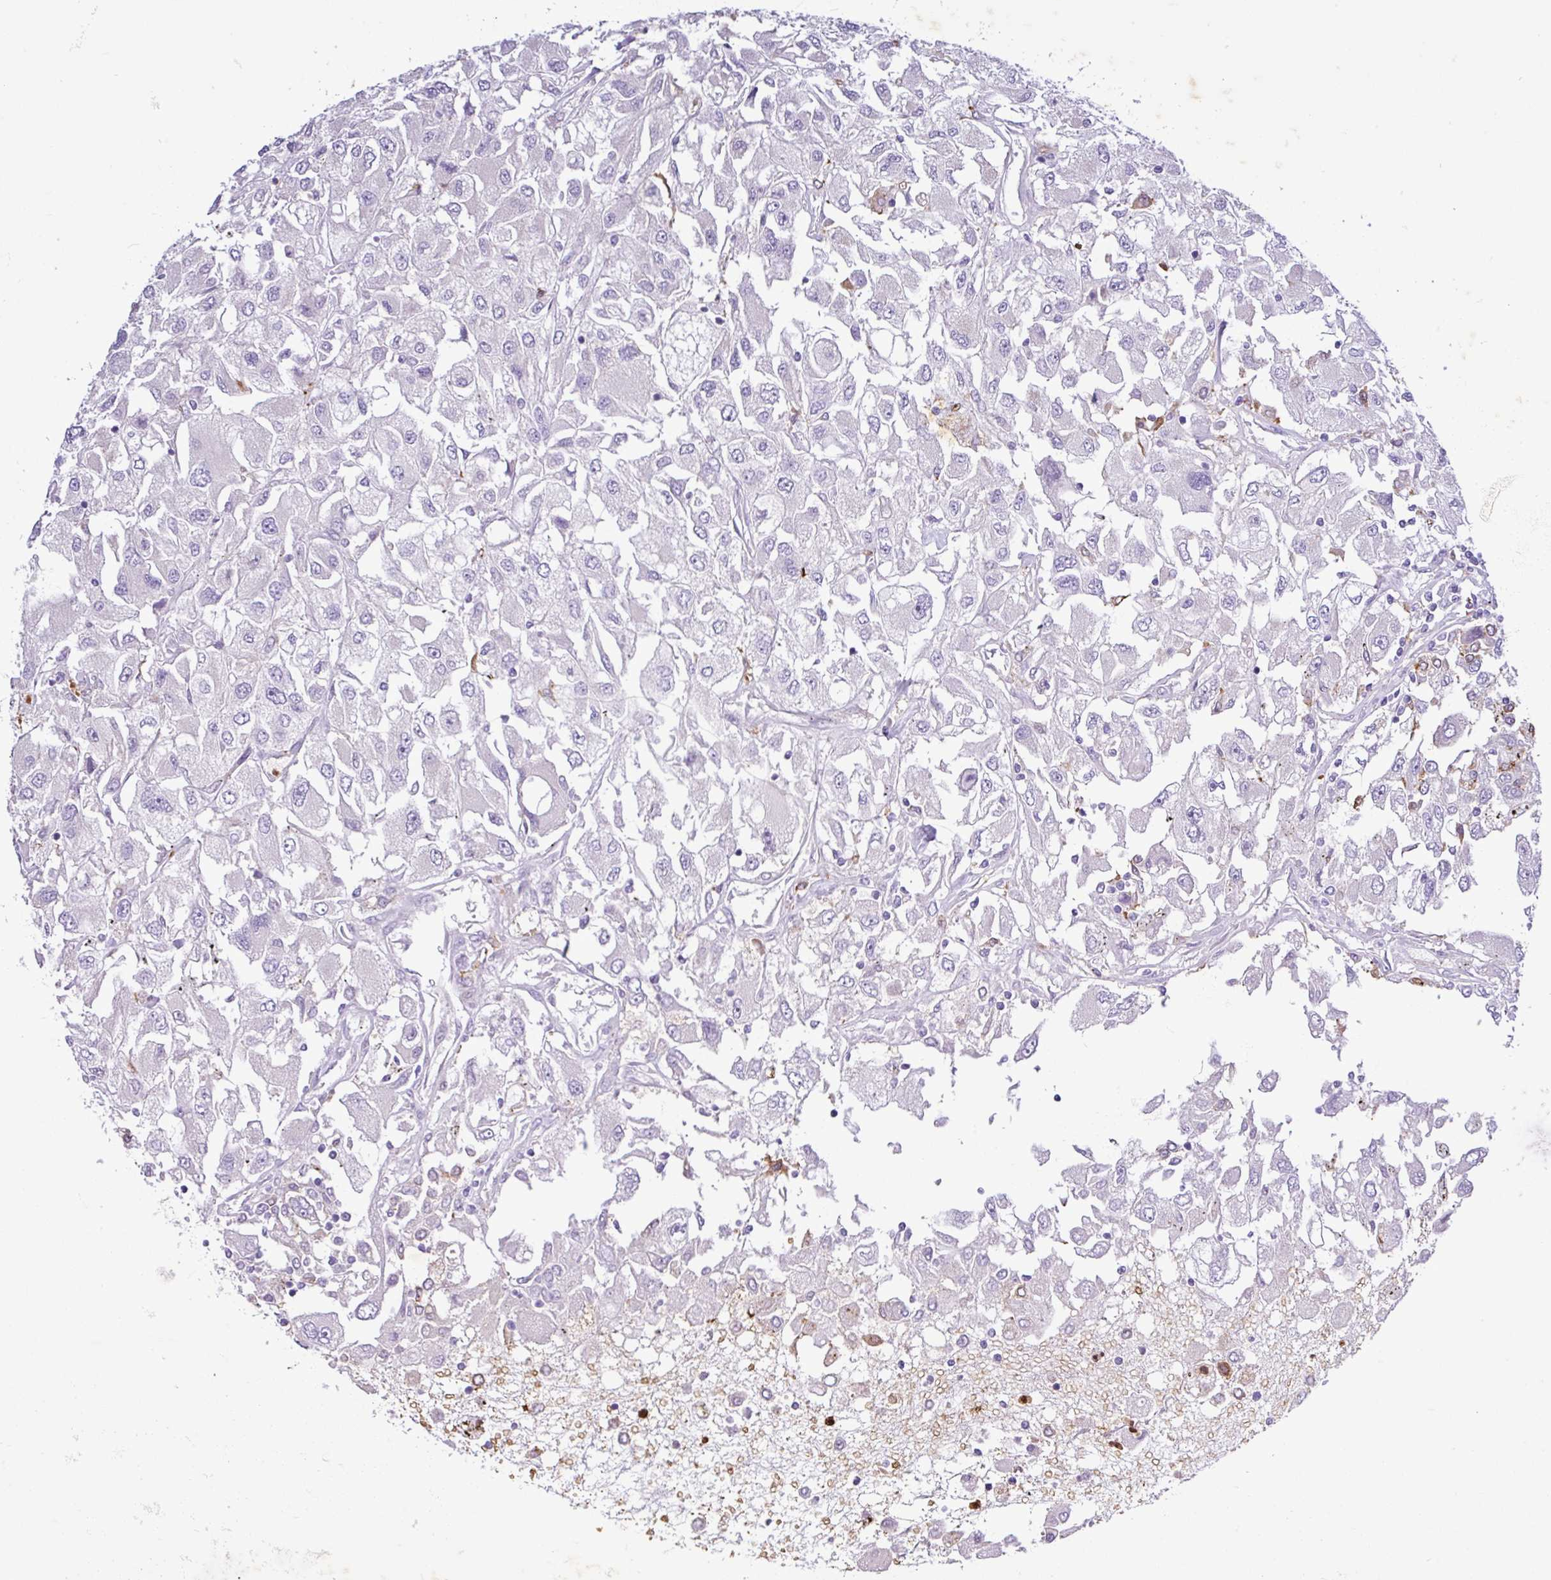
{"staining": {"intensity": "negative", "quantity": "none", "location": "none"}, "tissue": "renal cancer", "cell_type": "Tumor cells", "image_type": "cancer", "snomed": [{"axis": "morphology", "description": "Adenocarcinoma, NOS"}, {"axis": "topography", "description": "Kidney"}], "caption": "Protein analysis of renal adenocarcinoma displays no significant expression in tumor cells. (Immunohistochemistry, brightfield microscopy, high magnification).", "gene": "MGAT4B", "patient": {"sex": "female", "age": 52}}